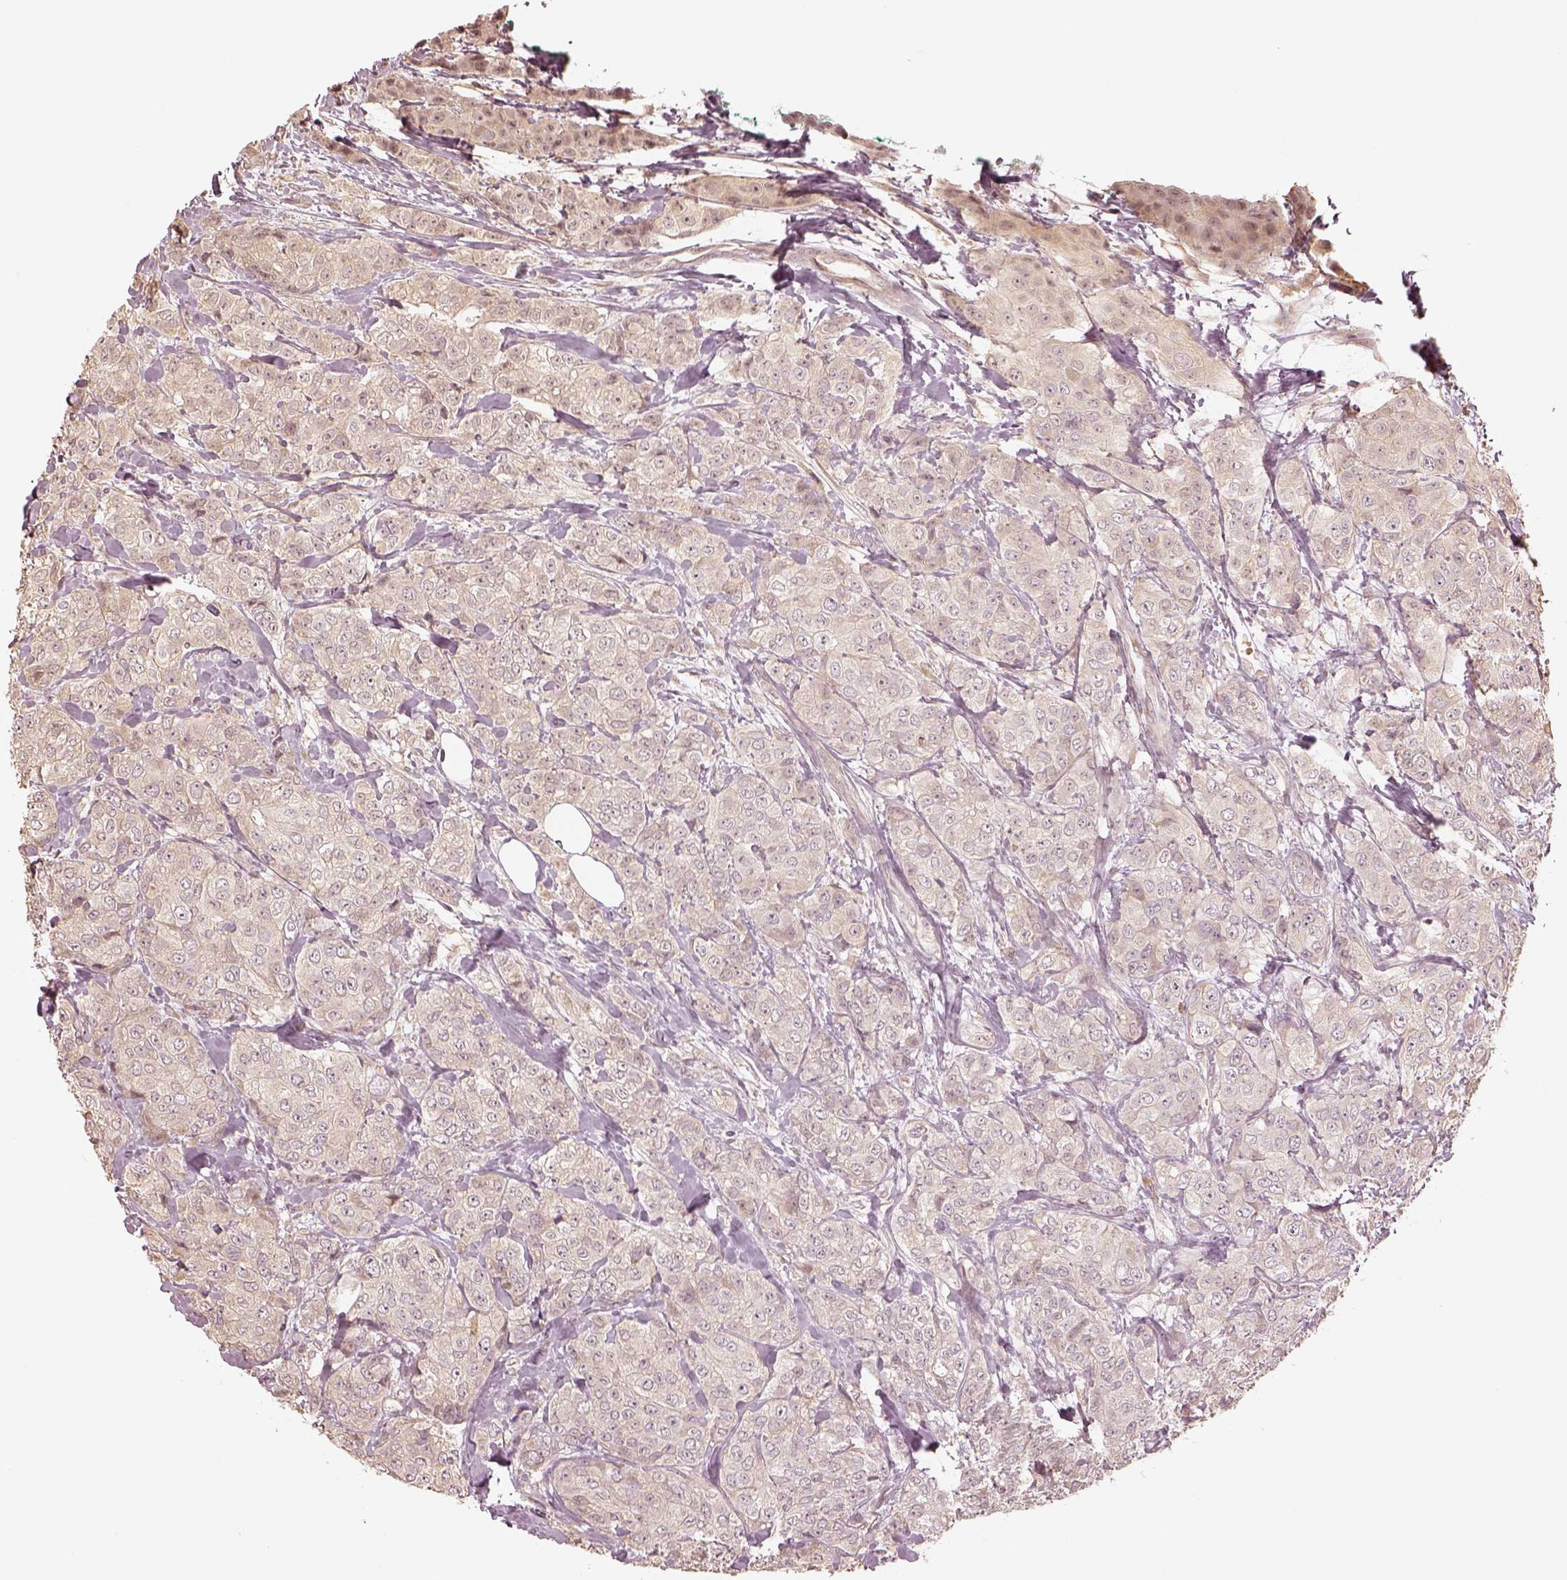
{"staining": {"intensity": "weak", "quantity": "<25%", "location": "cytoplasmic/membranous"}, "tissue": "breast cancer", "cell_type": "Tumor cells", "image_type": "cancer", "snomed": [{"axis": "morphology", "description": "Duct carcinoma"}, {"axis": "topography", "description": "Breast"}], "caption": "Protein analysis of breast intraductal carcinoma shows no significant positivity in tumor cells.", "gene": "CRB1", "patient": {"sex": "female", "age": 43}}